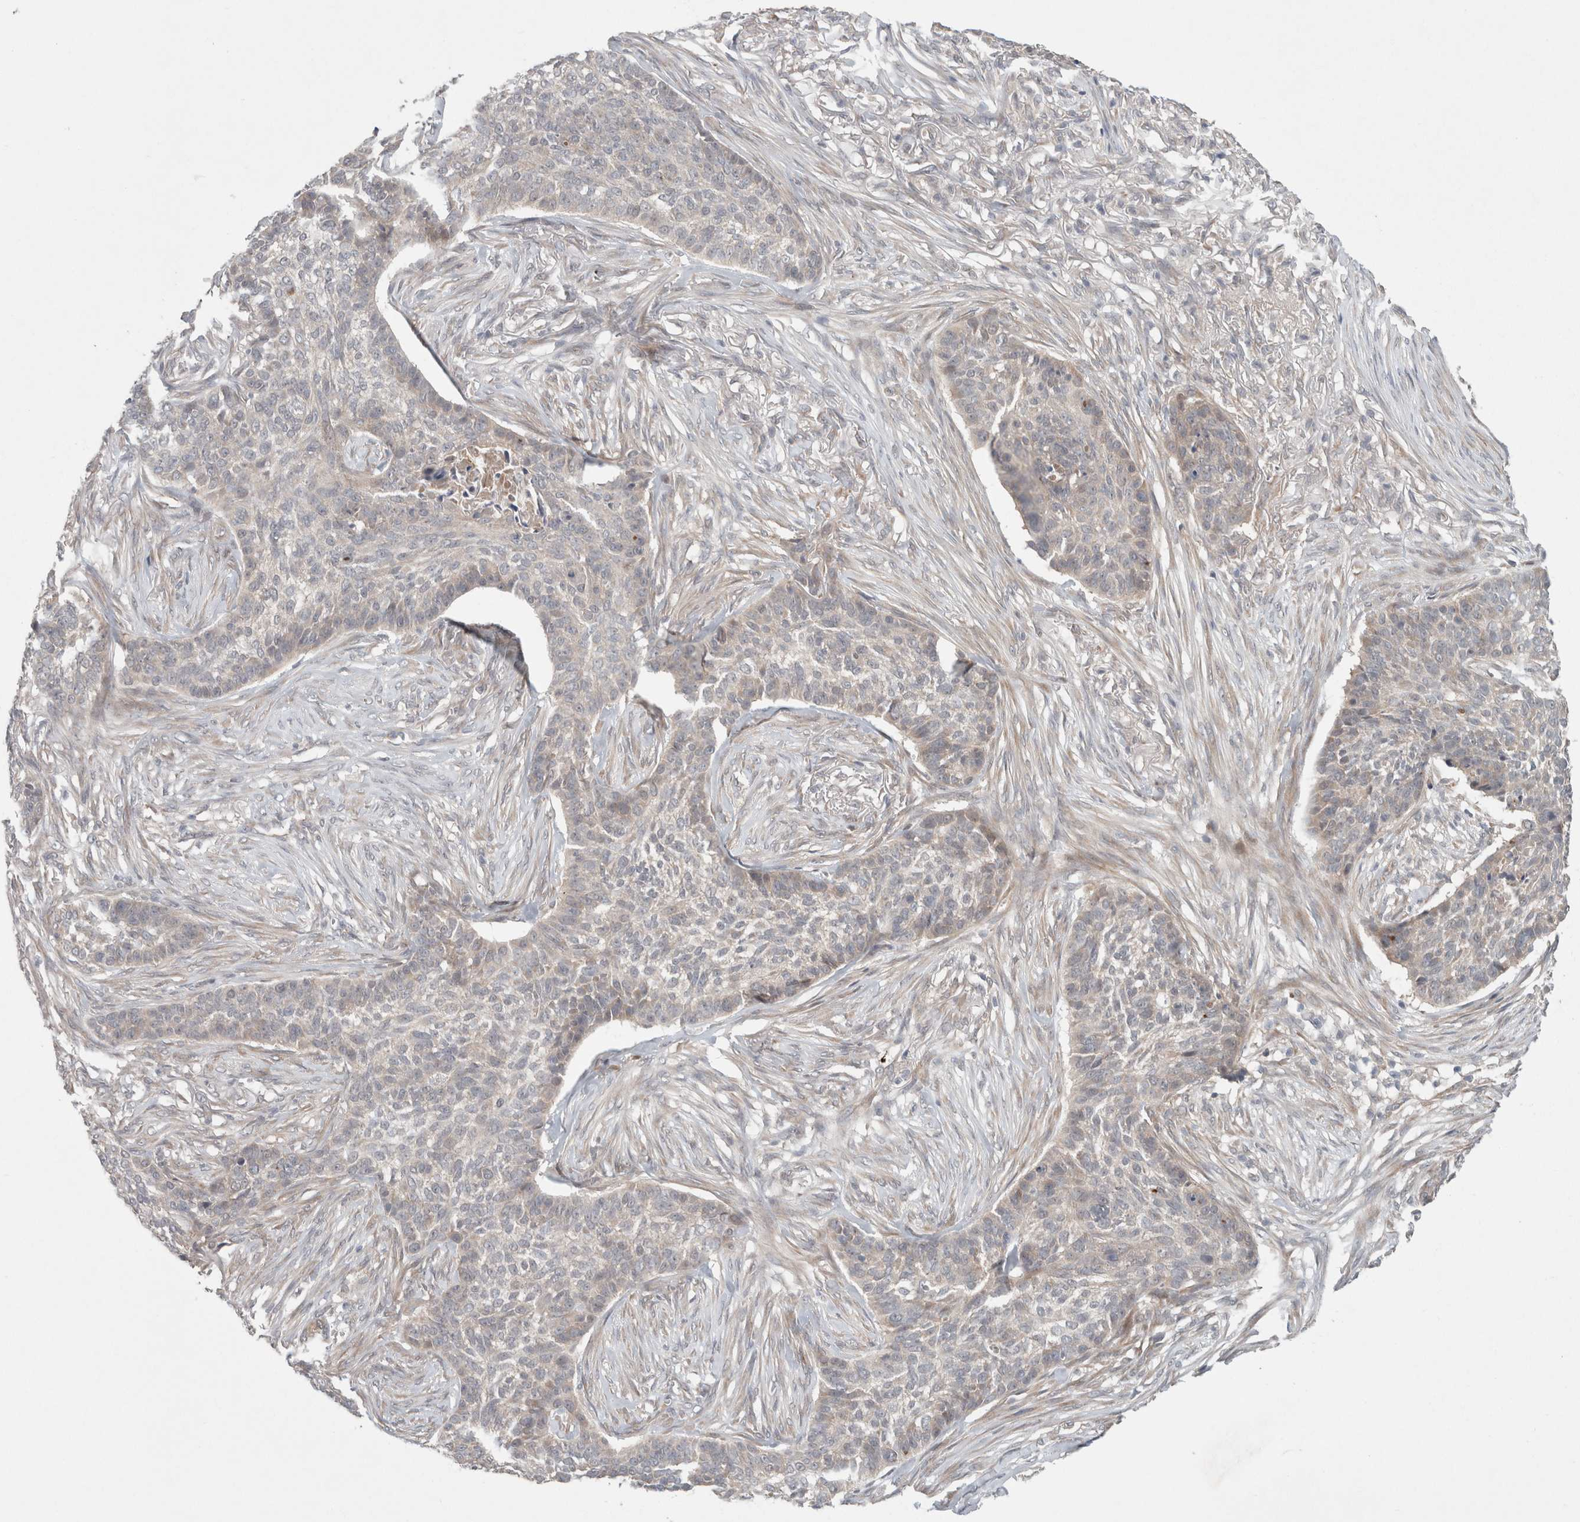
{"staining": {"intensity": "weak", "quantity": "<25%", "location": "cytoplasmic/membranous"}, "tissue": "skin cancer", "cell_type": "Tumor cells", "image_type": "cancer", "snomed": [{"axis": "morphology", "description": "Basal cell carcinoma"}, {"axis": "topography", "description": "Skin"}], "caption": "A photomicrograph of human skin cancer is negative for staining in tumor cells.", "gene": "RASAL2", "patient": {"sex": "male", "age": 85}}